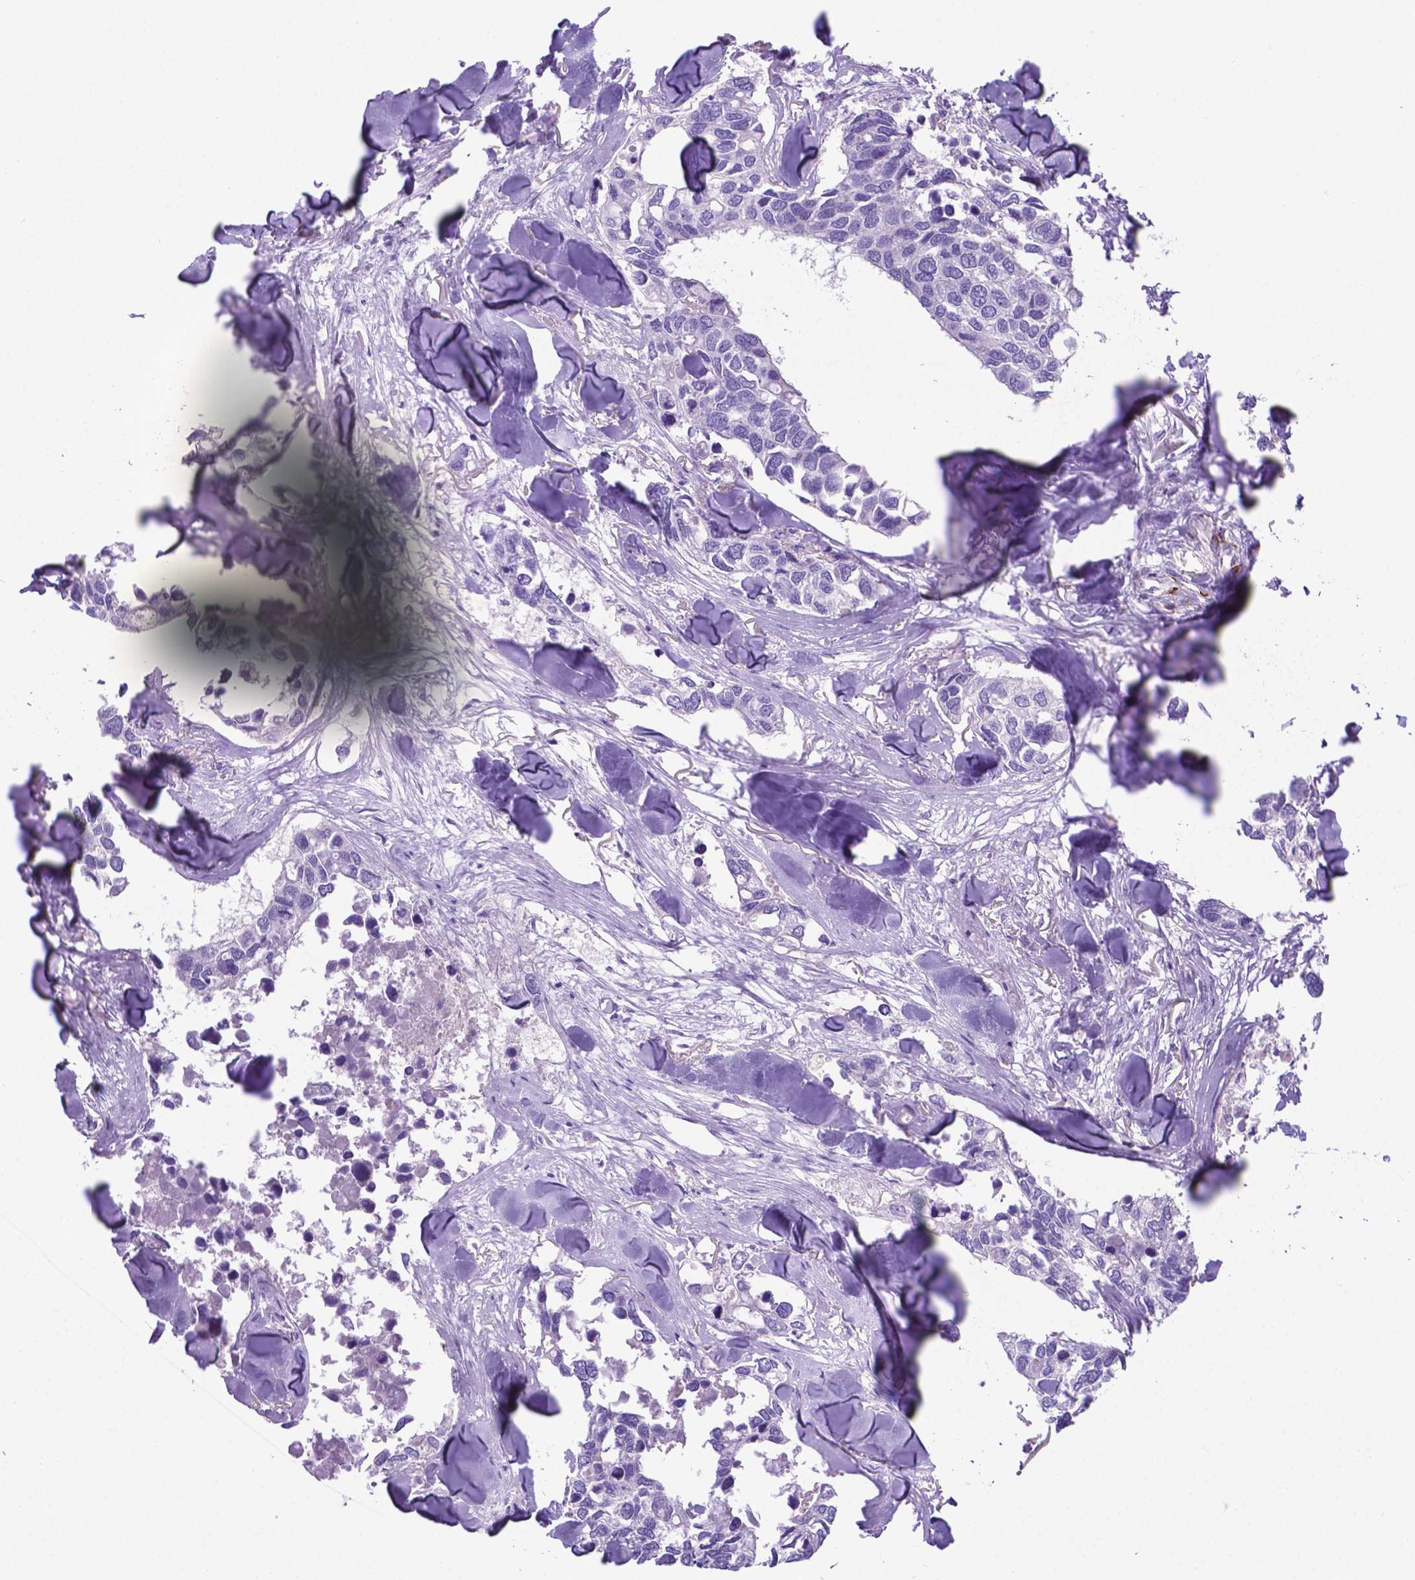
{"staining": {"intensity": "negative", "quantity": "none", "location": "none"}, "tissue": "breast cancer", "cell_type": "Tumor cells", "image_type": "cancer", "snomed": [{"axis": "morphology", "description": "Duct carcinoma"}, {"axis": "topography", "description": "Breast"}], "caption": "Breast infiltrating ductal carcinoma was stained to show a protein in brown. There is no significant staining in tumor cells.", "gene": "LZTR1", "patient": {"sex": "female", "age": 83}}